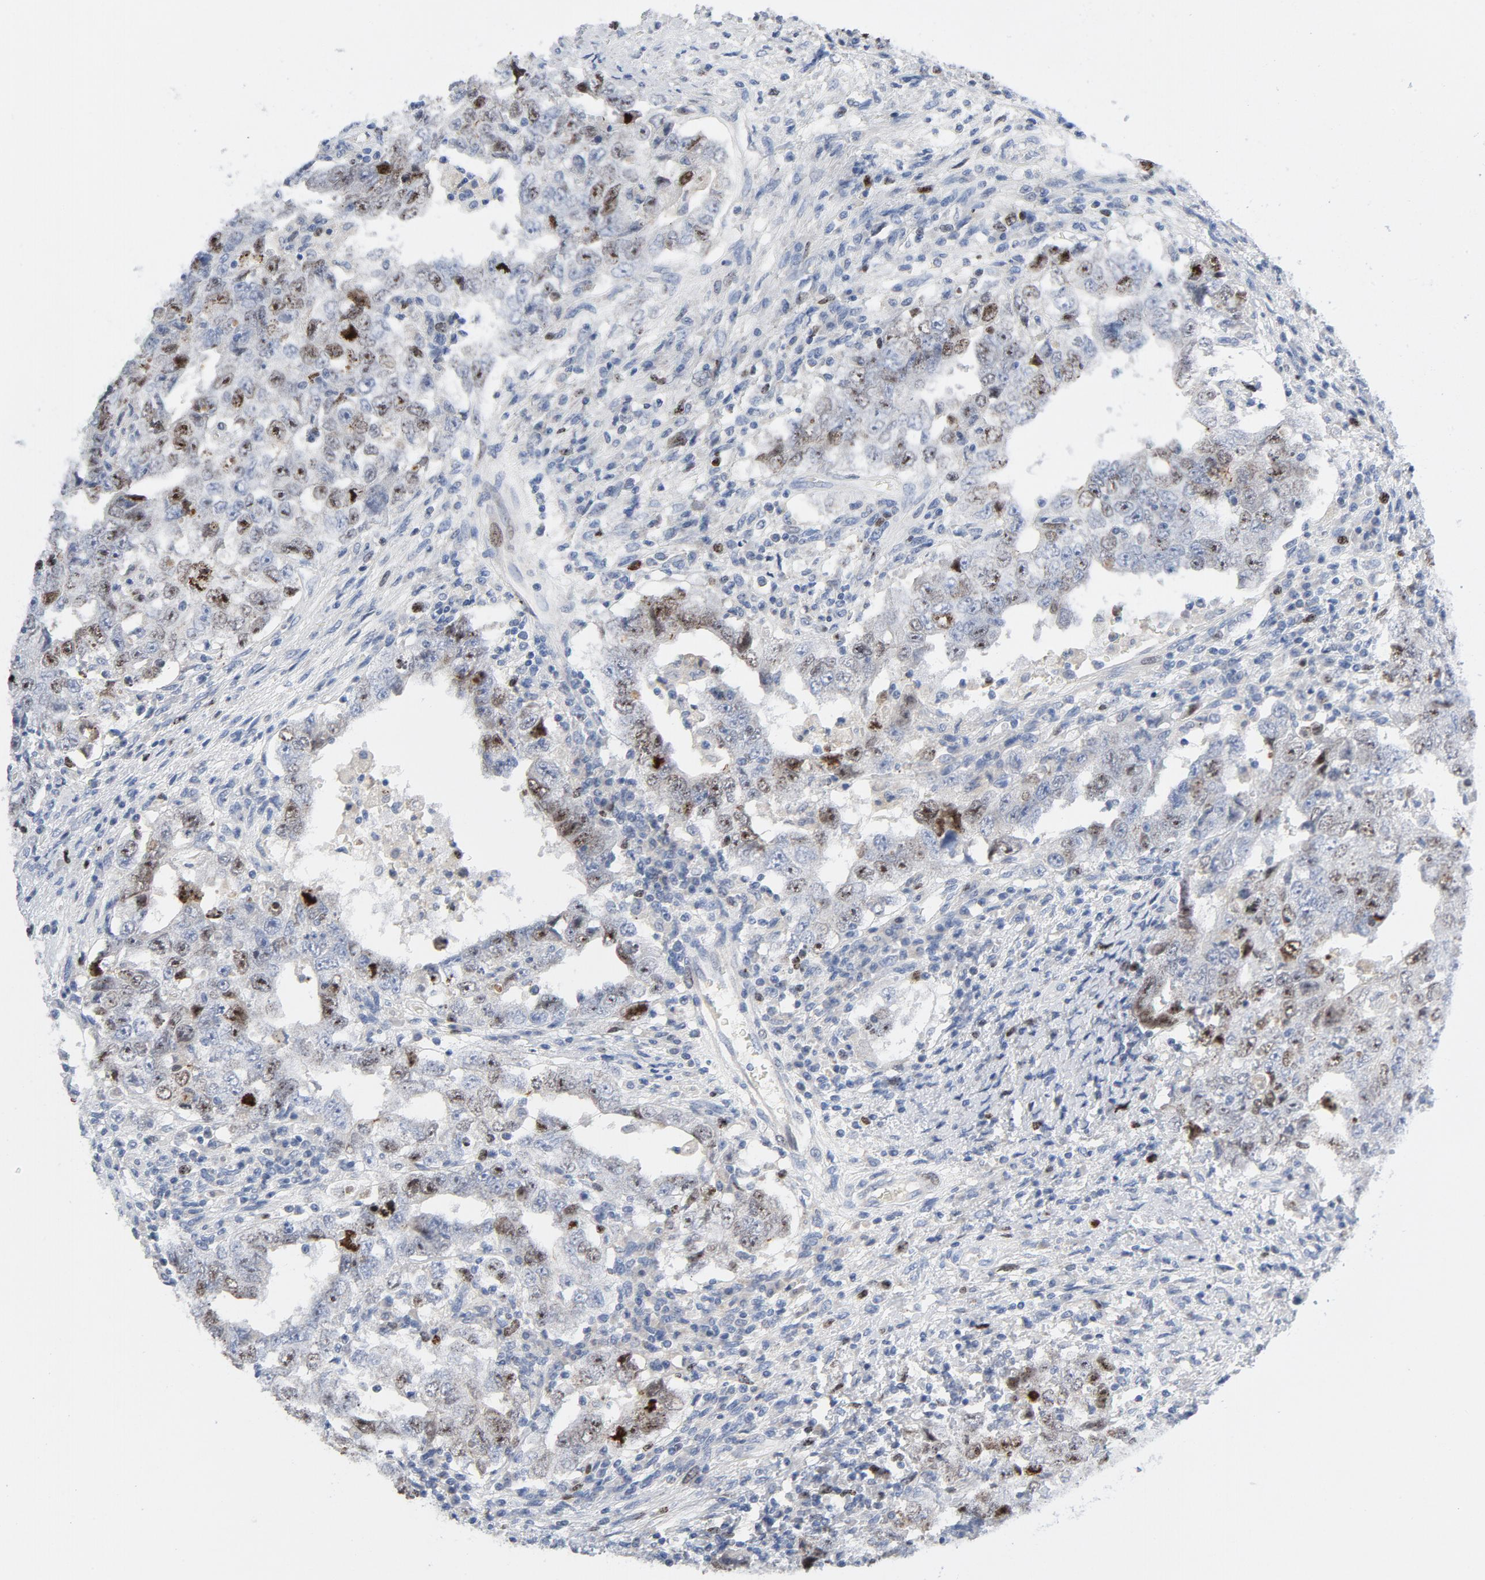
{"staining": {"intensity": "moderate", "quantity": "25%-75%", "location": "nuclear"}, "tissue": "testis cancer", "cell_type": "Tumor cells", "image_type": "cancer", "snomed": [{"axis": "morphology", "description": "Carcinoma, Embryonal, NOS"}, {"axis": "topography", "description": "Testis"}], "caption": "Protein staining of embryonal carcinoma (testis) tissue reveals moderate nuclear expression in approximately 25%-75% of tumor cells. The staining is performed using DAB brown chromogen to label protein expression. The nuclei are counter-stained blue using hematoxylin.", "gene": "BIRC5", "patient": {"sex": "male", "age": 26}}